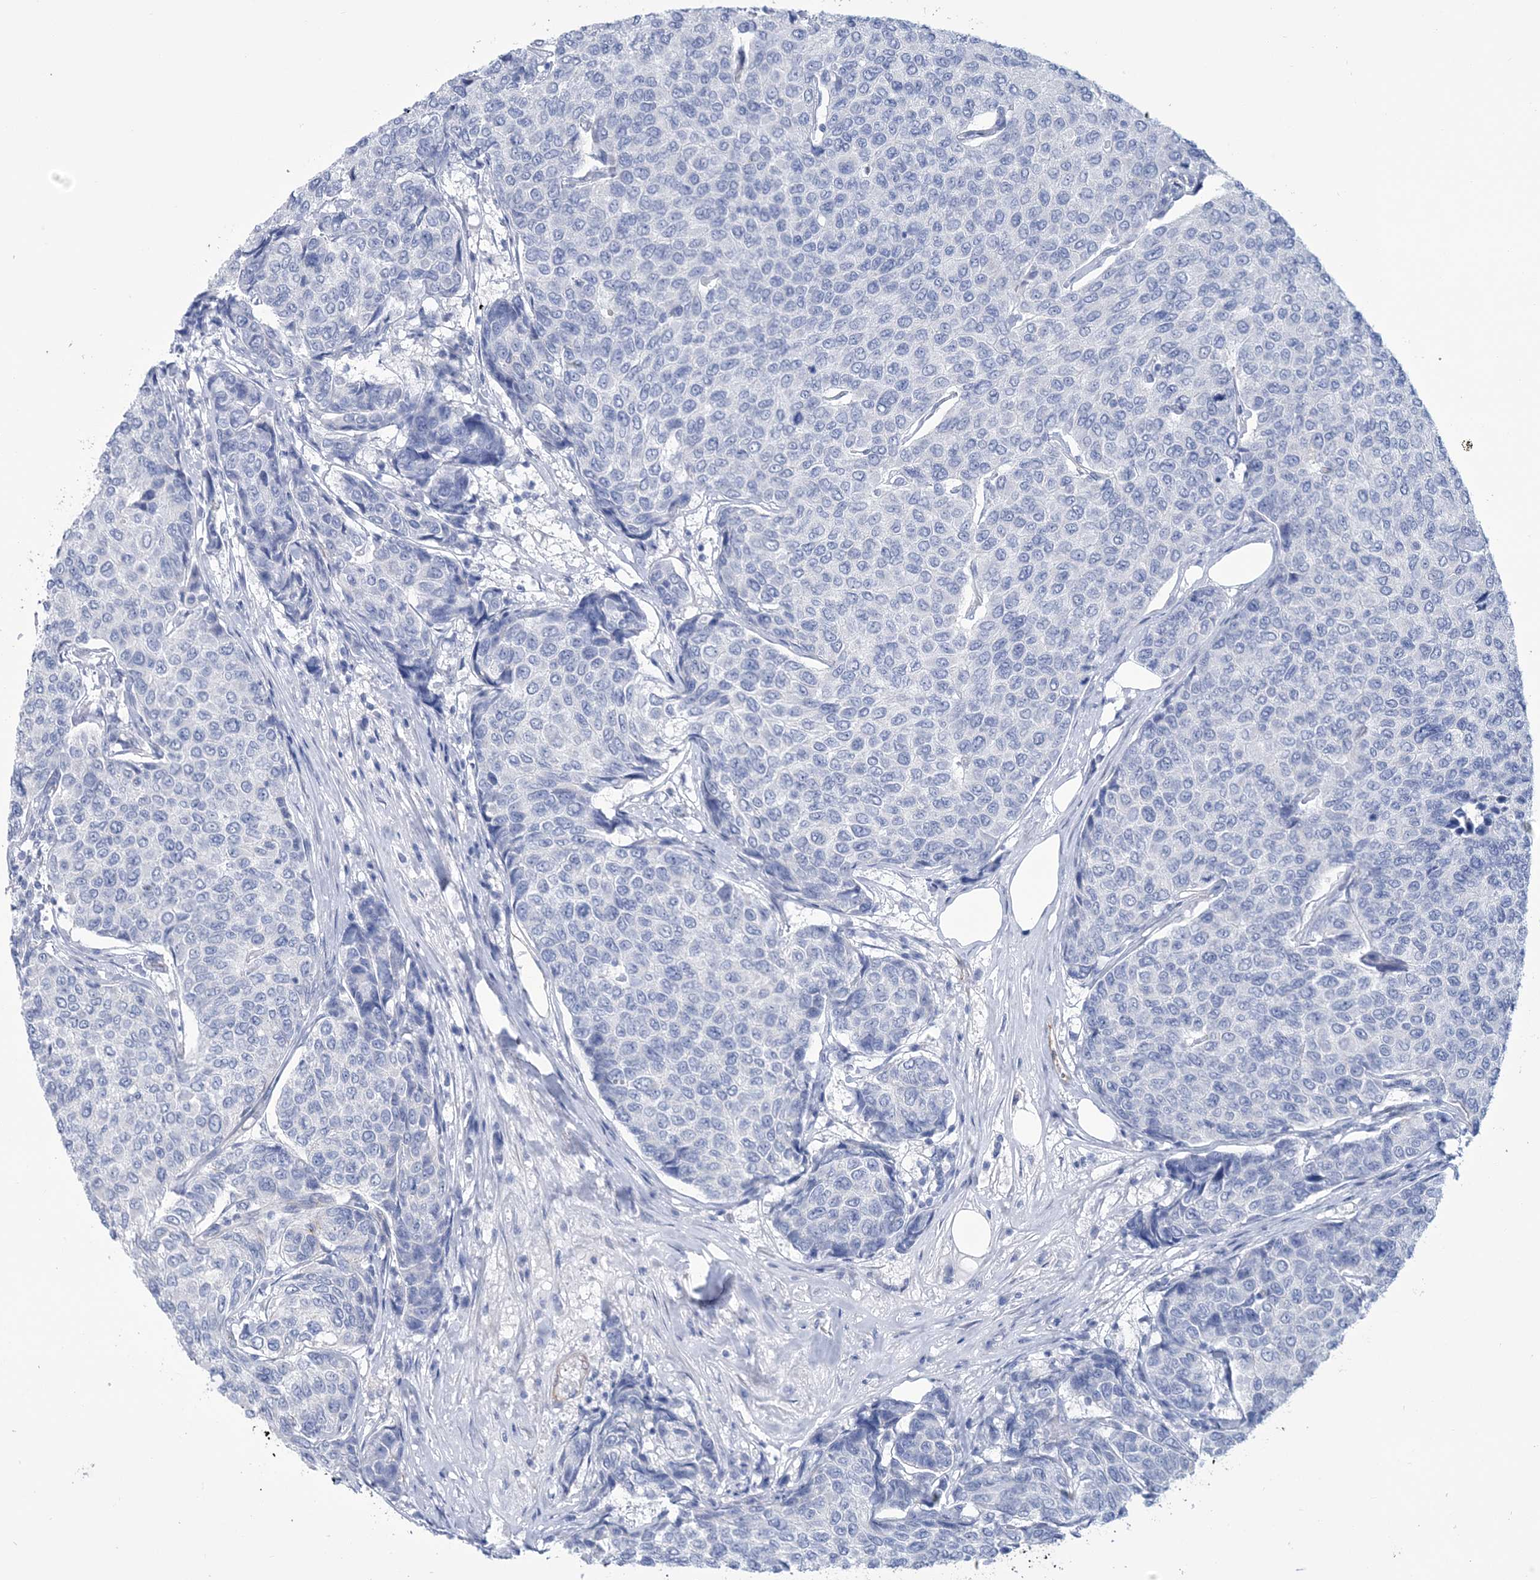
{"staining": {"intensity": "negative", "quantity": "none", "location": "none"}, "tissue": "breast cancer", "cell_type": "Tumor cells", "image_type": "cancer", "snomed": [{"axis": "morphology", "description": "Duct carcinoma"}, {"axis": "topography", "description": "Breast"}], "caption": "Micrograph shows no protein expression in tumor cells of infiltrating ductal carcinoma (breast) tissue.", "gene": "RAB11FIP5", "patient": {"sex": "female", "age": 55}}